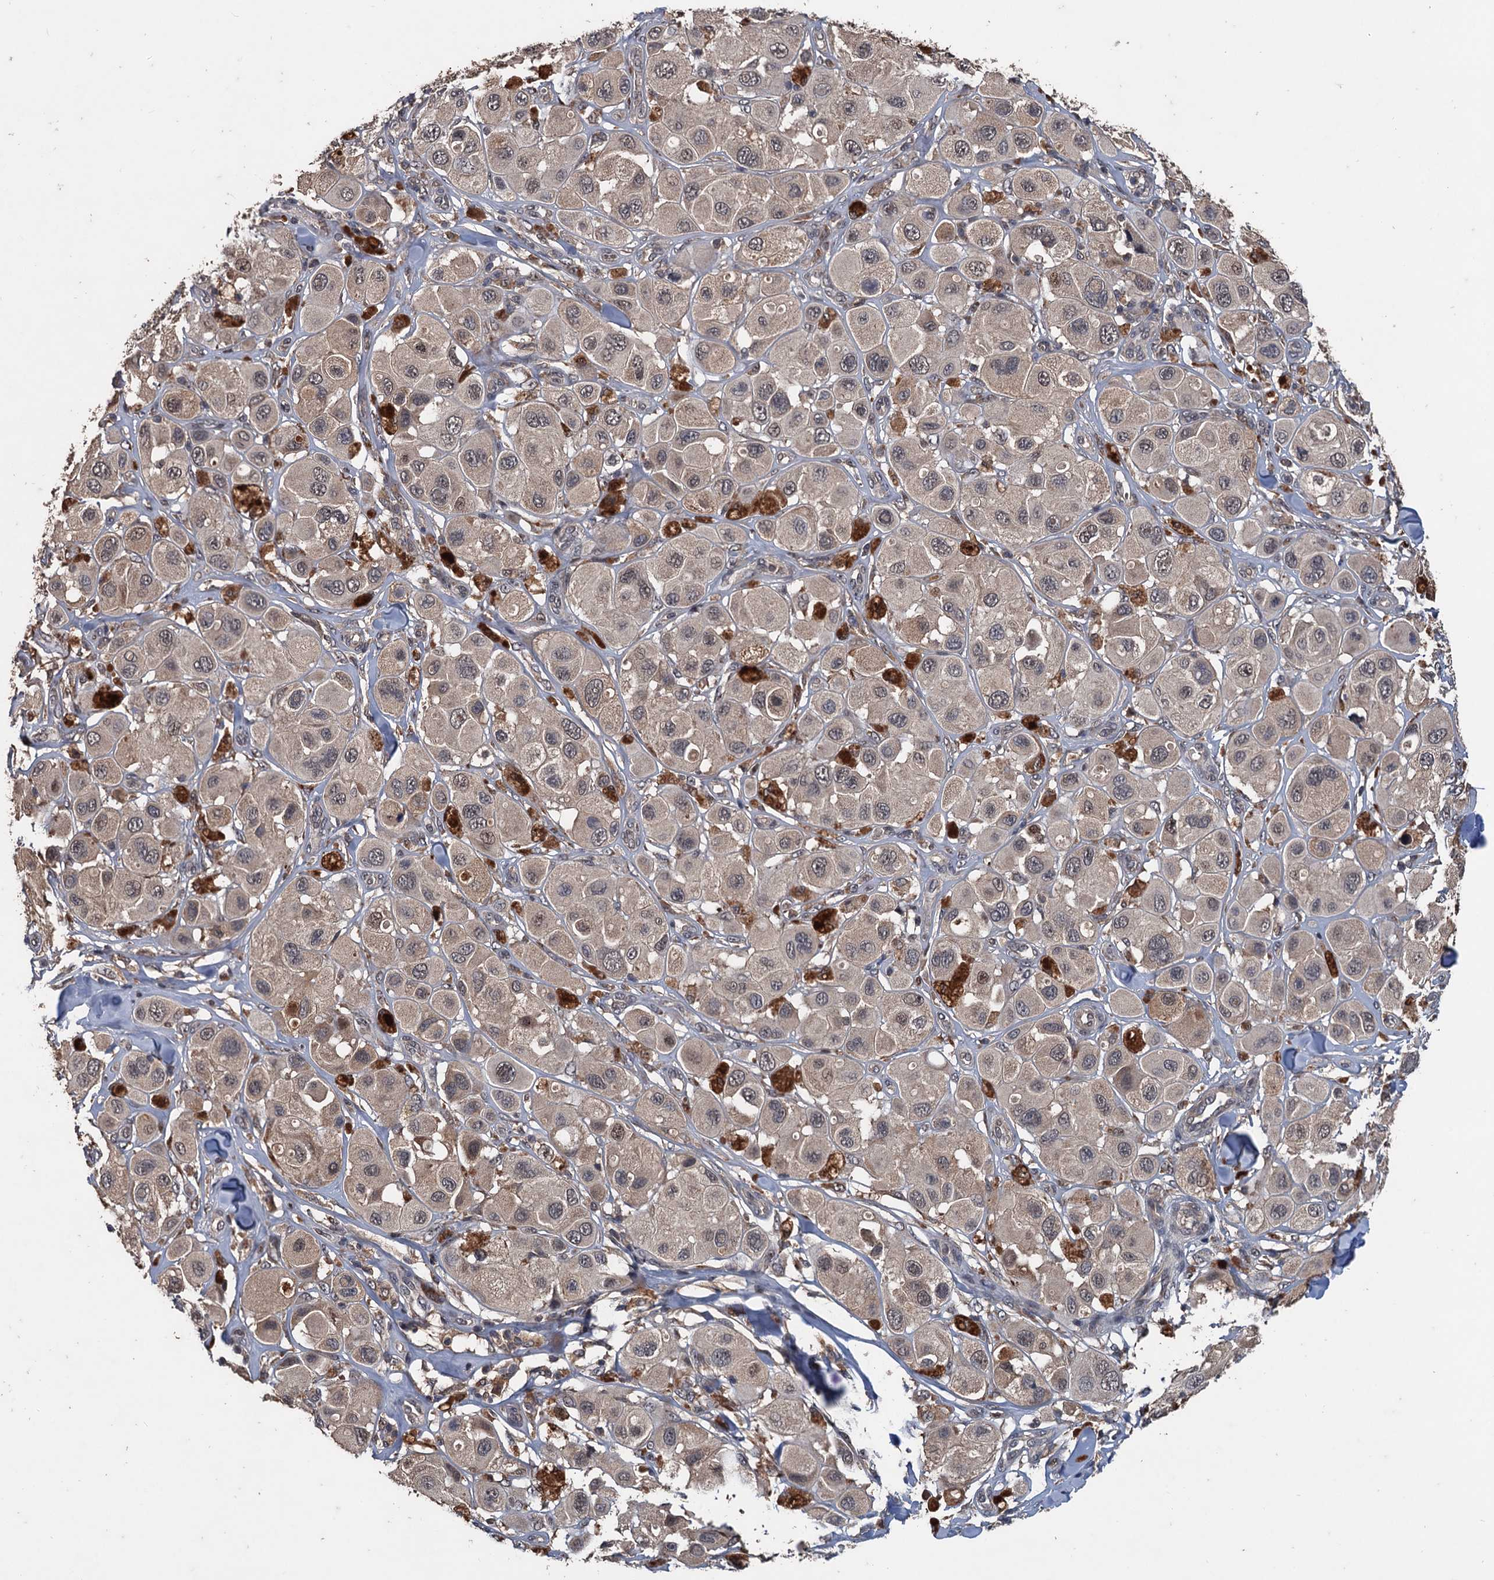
{"staining": {"intensity": "weak", "quantity": "<25%", "location": "nuclear"}, "tissue": "melanoma", "cell_type": "Tumor cells", "image_type": "cancer", "snomed": [{"axis": "morphology", "description": "Malignant melanoma, Metastatic site"}, {"axis": "topography", "description": "Skin"}], "caption": "Immunohistochemical staining of human melanoma exhibits no significant expression in tumor cells.", "gene": "ZNF438", "patient": {"sex": "male", "age": 41}}